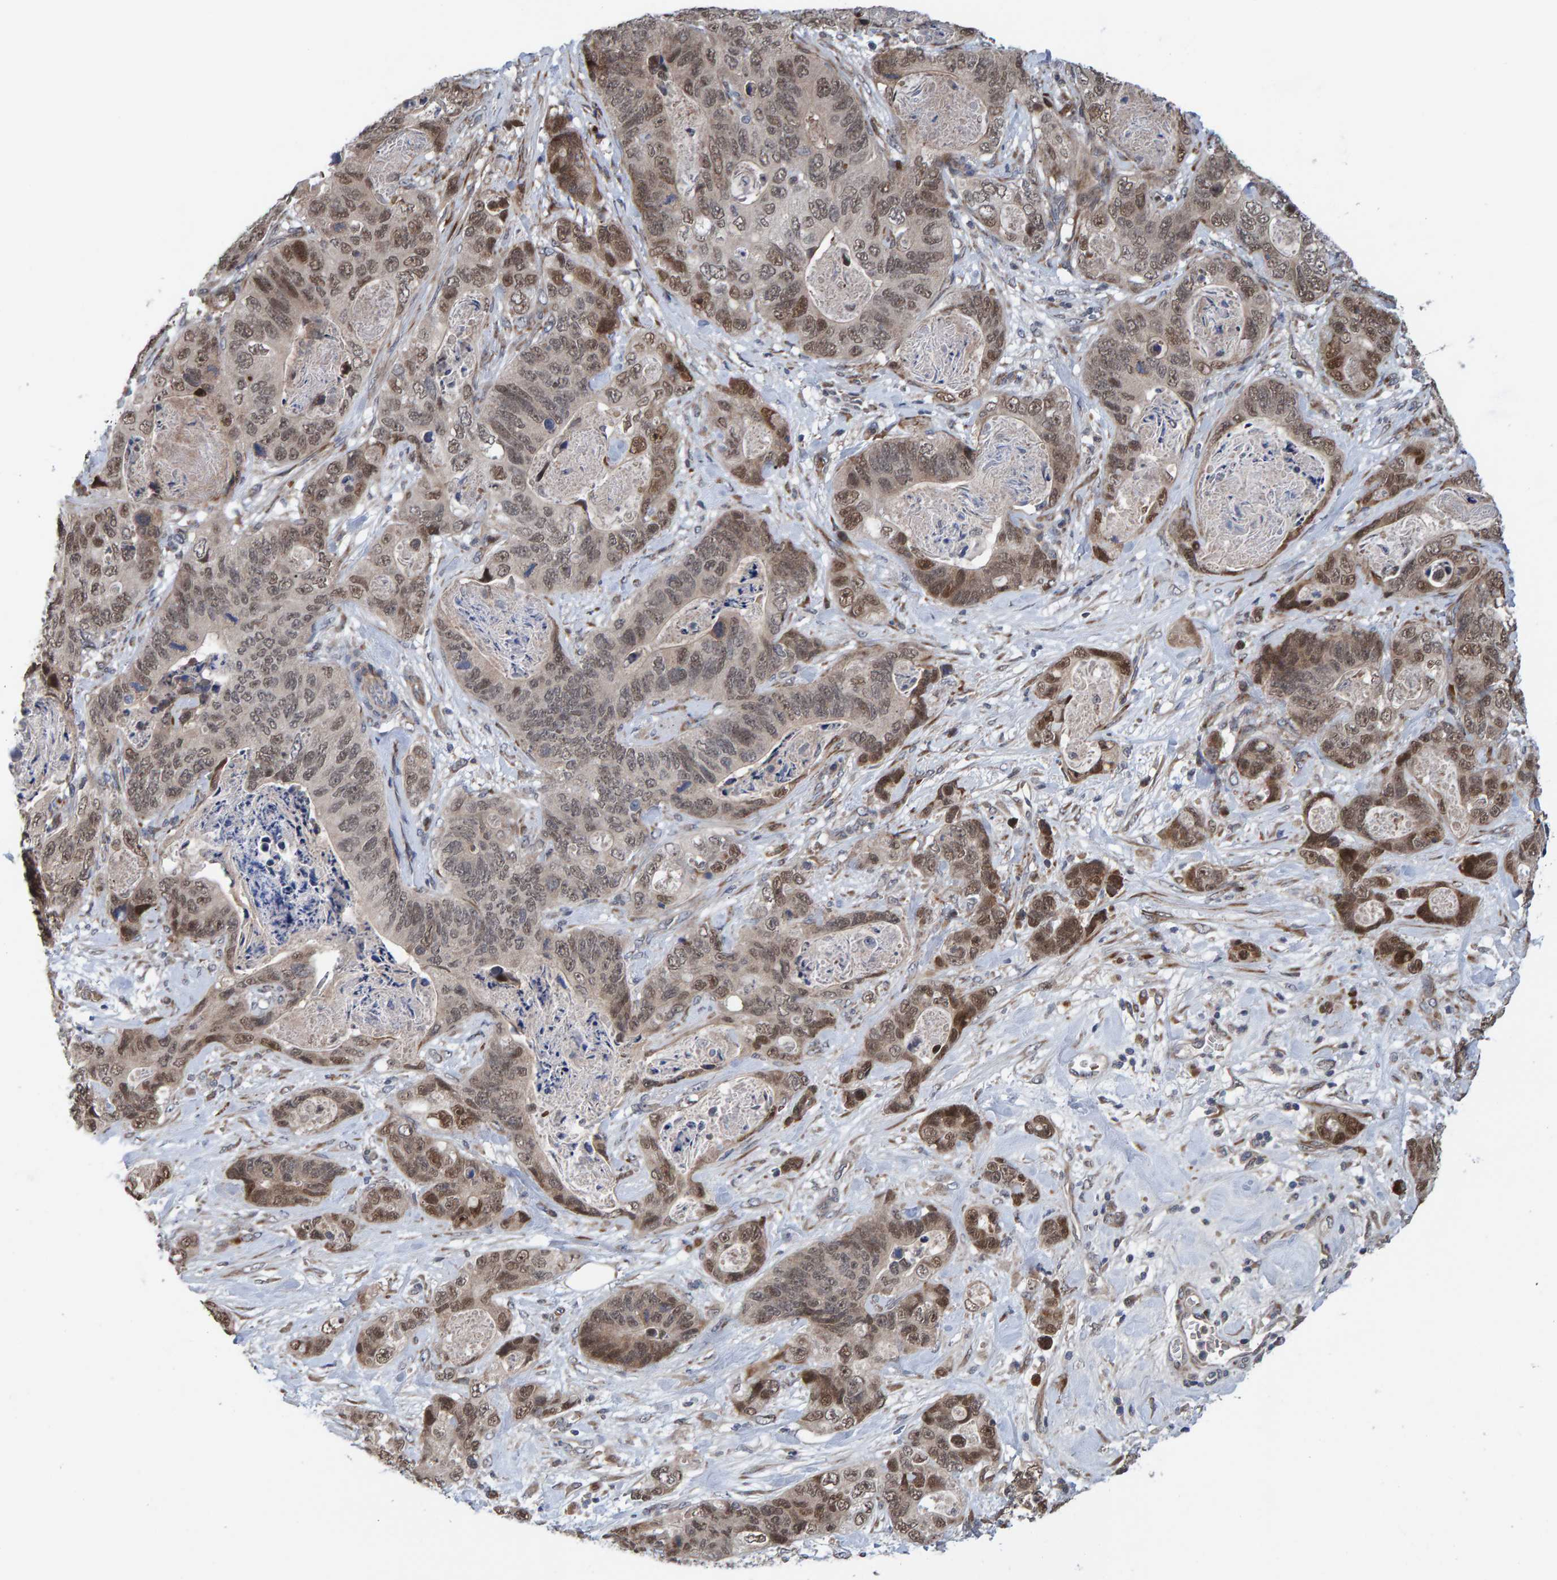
{"staining": {"intensity": "moderate", "quantity": ">75%", "location": "cytoplasmic/membranous,nuclear"}, "tissue": "stomach cancer", "cell_type": "Tumor cells", "image_type": "cancer", "snomed": [{"axis": "morphology", "description": "Normal tissue, NOS"}, {"axis": "morphology", "description": "Adenocarcinoma, NOS"}, {"axis": "topography", "description": "Stomach"}], "caption": "Immunohistochemical staining of stomach cancer reveals moderate cytoplasmic/membranous and nuclear protein expression in about >75% of tumor cells. (DAB (3,3'-diaminobenzidine) IHC, brown staining for protein, blue staining for nuclei).", "gene": "MFSD6L", "patient": {"sex": "female", "age": 89}}